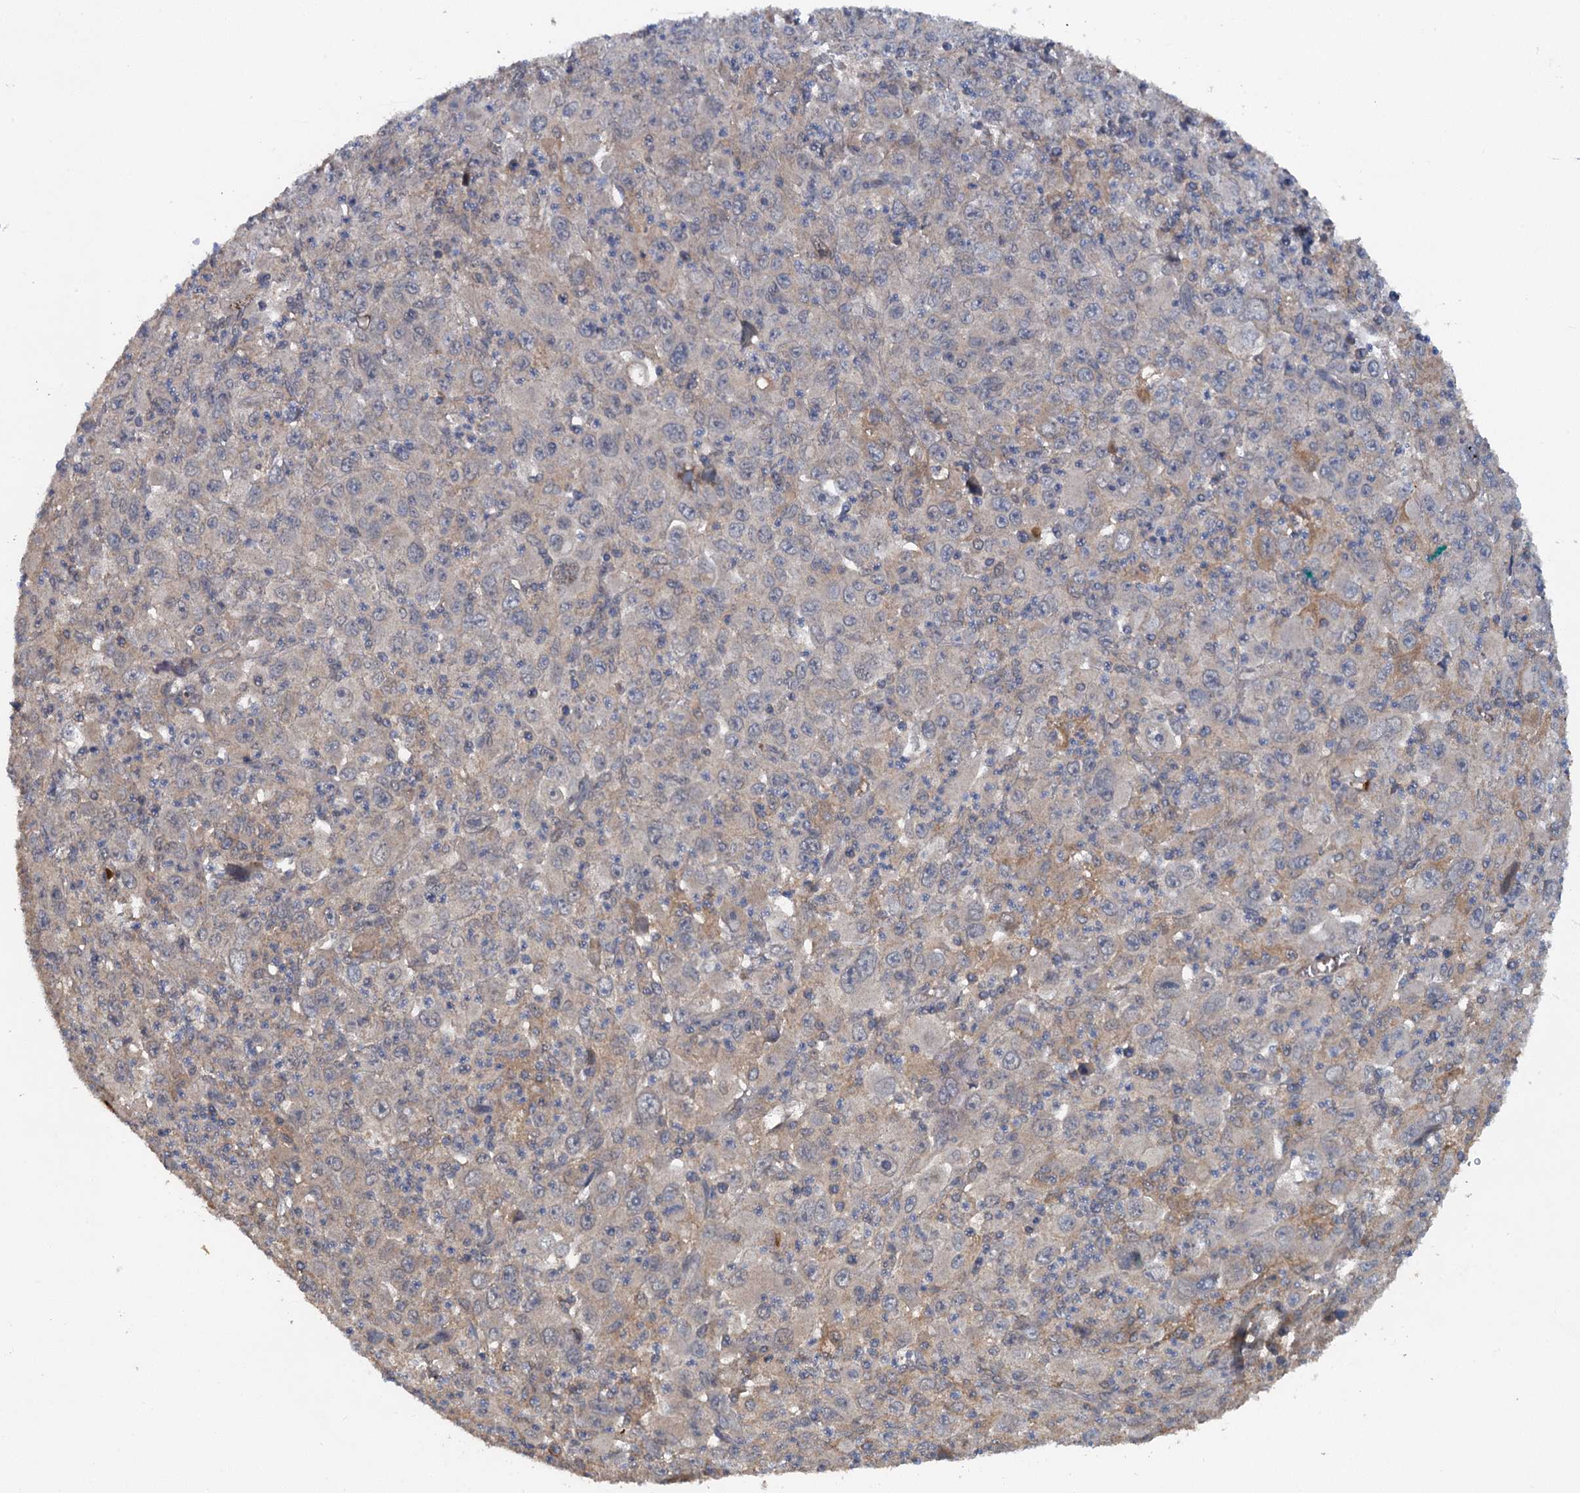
{"staining": {"intensity": "negative", "quantity": "none", "location": "none"}, "tissue": "melanoma", "cell_type": "Tumor cells", "image_type": "cancer", "snomed": [{"axis": "morphology", "description": "Malignant melanoma, Metastatic site"}, {"axis": "topography", "description": "Skin"}], "caption": "This is a micrograph of IHC staining of malignant melanoma (metastatic site), which shows no expression in tumor cells. Nuclei are stained in blue.", "gene": "HAPLN3", "patient": {"sex": "female", "age": 56}}